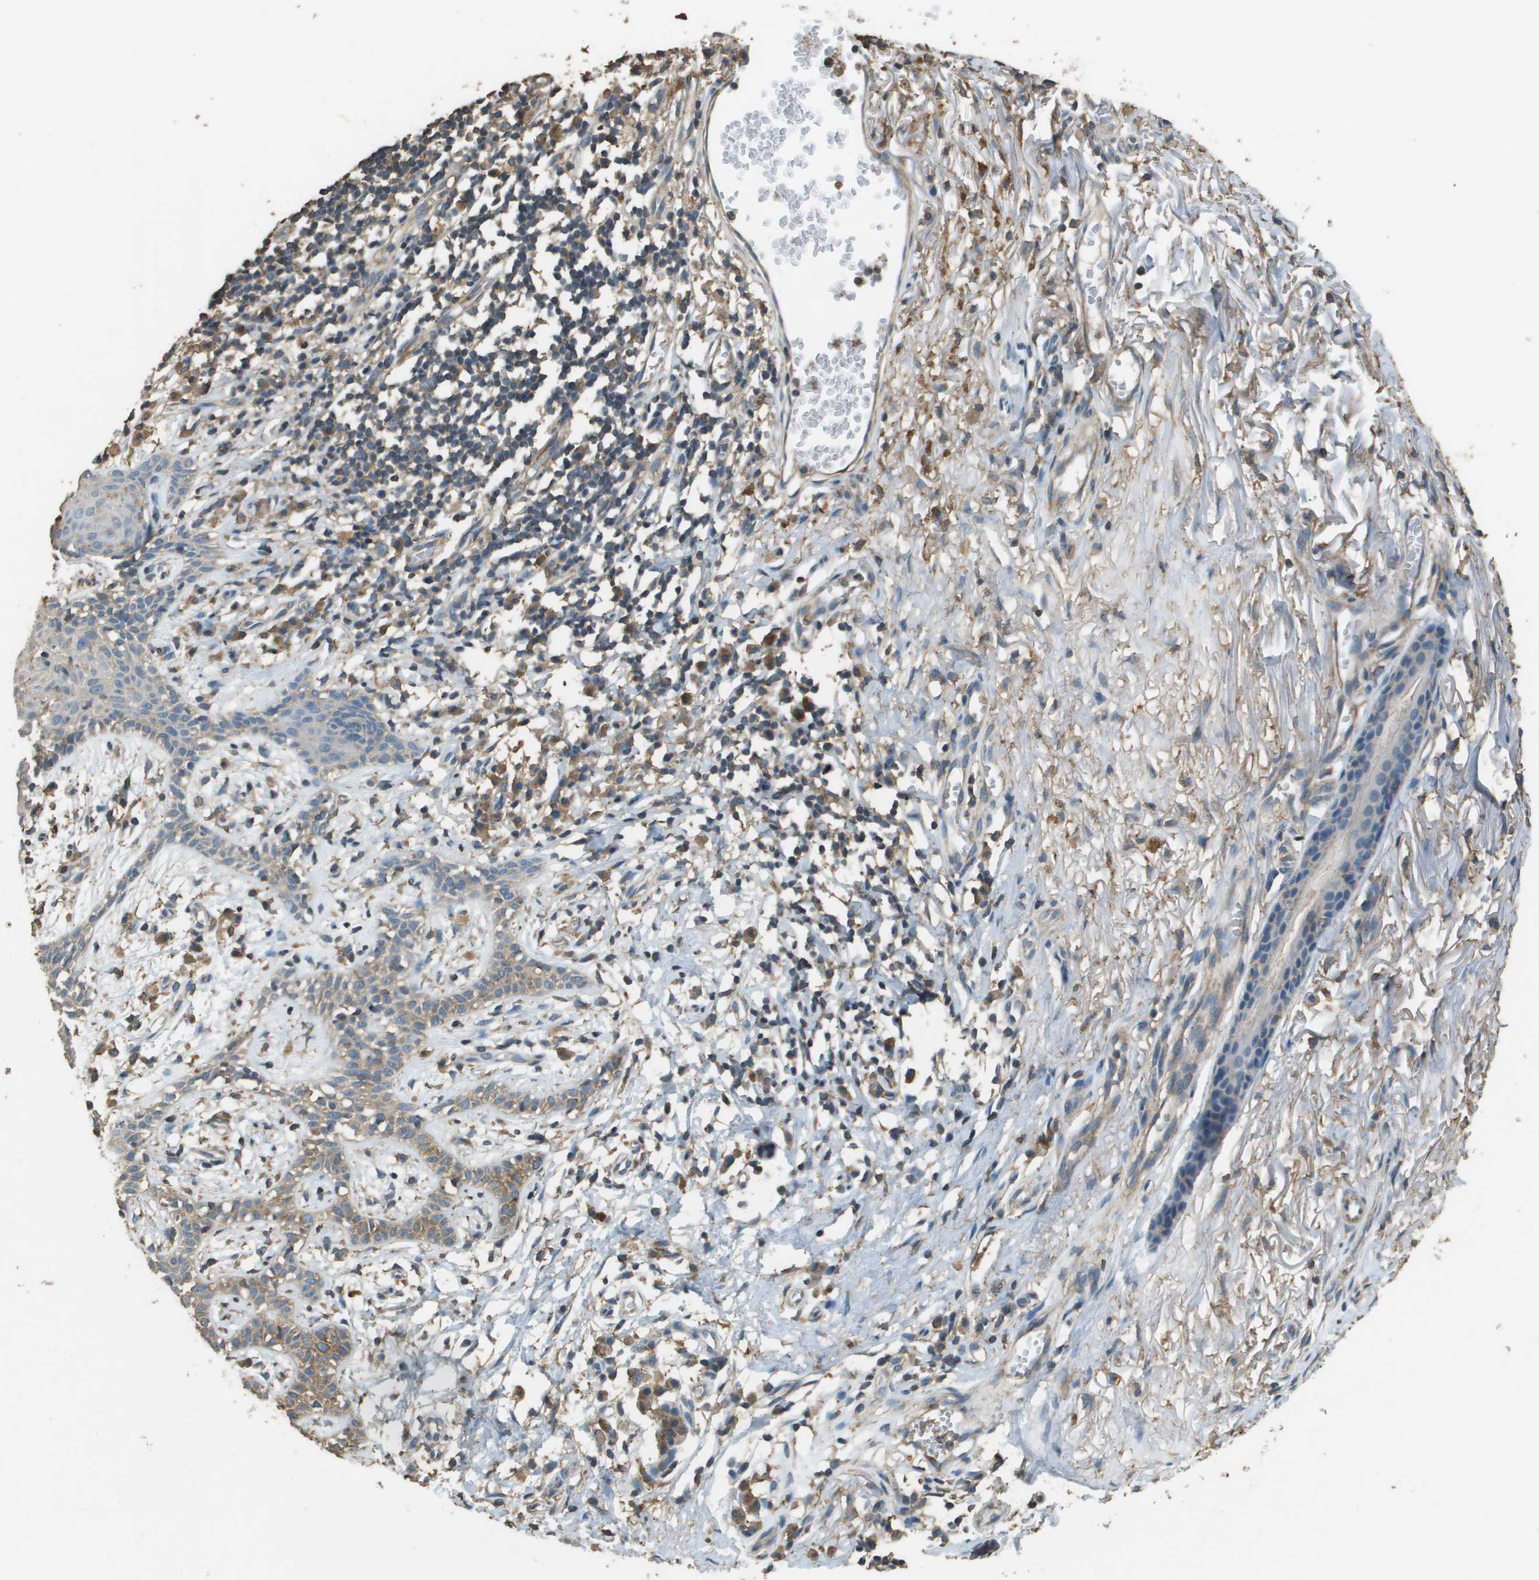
{"staining": {"intensity": "moderate", "quantity": "<25%", "location": "cytoplasmic/membranous"}, "tissue": "skin cancer", "cell_type": "Tumor cells", "image_type": "cancer", "snomed": [{"axis": "morphology", "description": "Basal cell carcinoma"}, {"axis": "topography", "description": "Skin"}], "caption": "Brown immunohistochemical staining in human skin cancer (basal cell carcinoma) reveals moderate cytoplasmic/membranous expression in about <25% of tumor cells.", "gene": "MS4A7", "patient": {"sex": "male", "age": 85}}